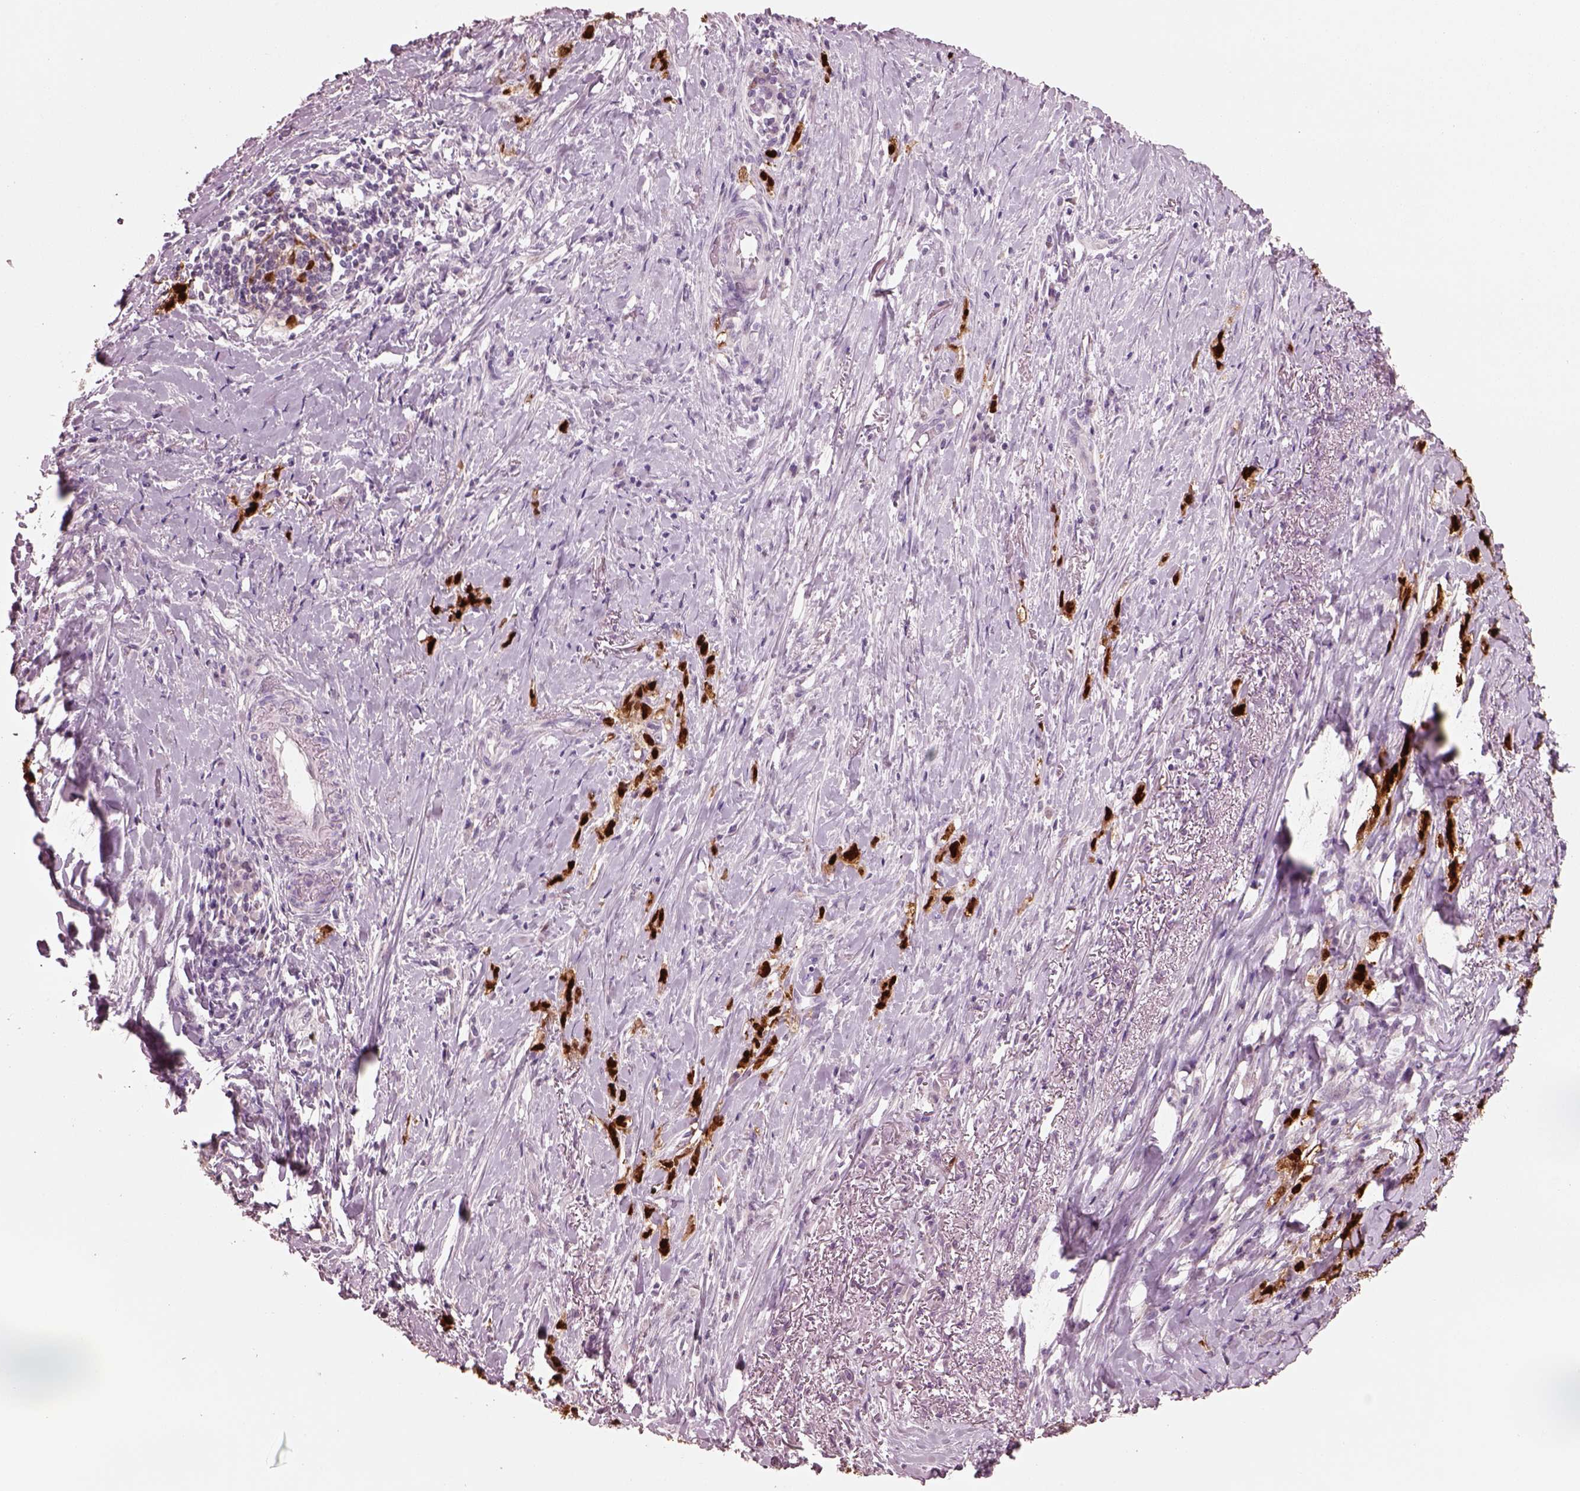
{"staining": {"intensity": "strong", "quantity": ">75%", "location": "nuclear"}, "tissue": "stomach cancer", "cell_type": "Tumor cells", "image_type": "cancer", "snomed": [{"axis": "morphology", "description": "Adenocarcinoma, NOS"}, {"axis": "topography", "description": "Stomach, lower"}], "caption": "Immunohistochemical staining of stomach adenocarcinoma exhibits high levels of strong nuclear protein positivity in approximately >75% of tumor cells. (DAB (3,3'-diaminobenzidine) IHC with brightfield microscopy, high magnification).", "gene": "SOX9", "patient": {"sex": "male", "age": 88}}